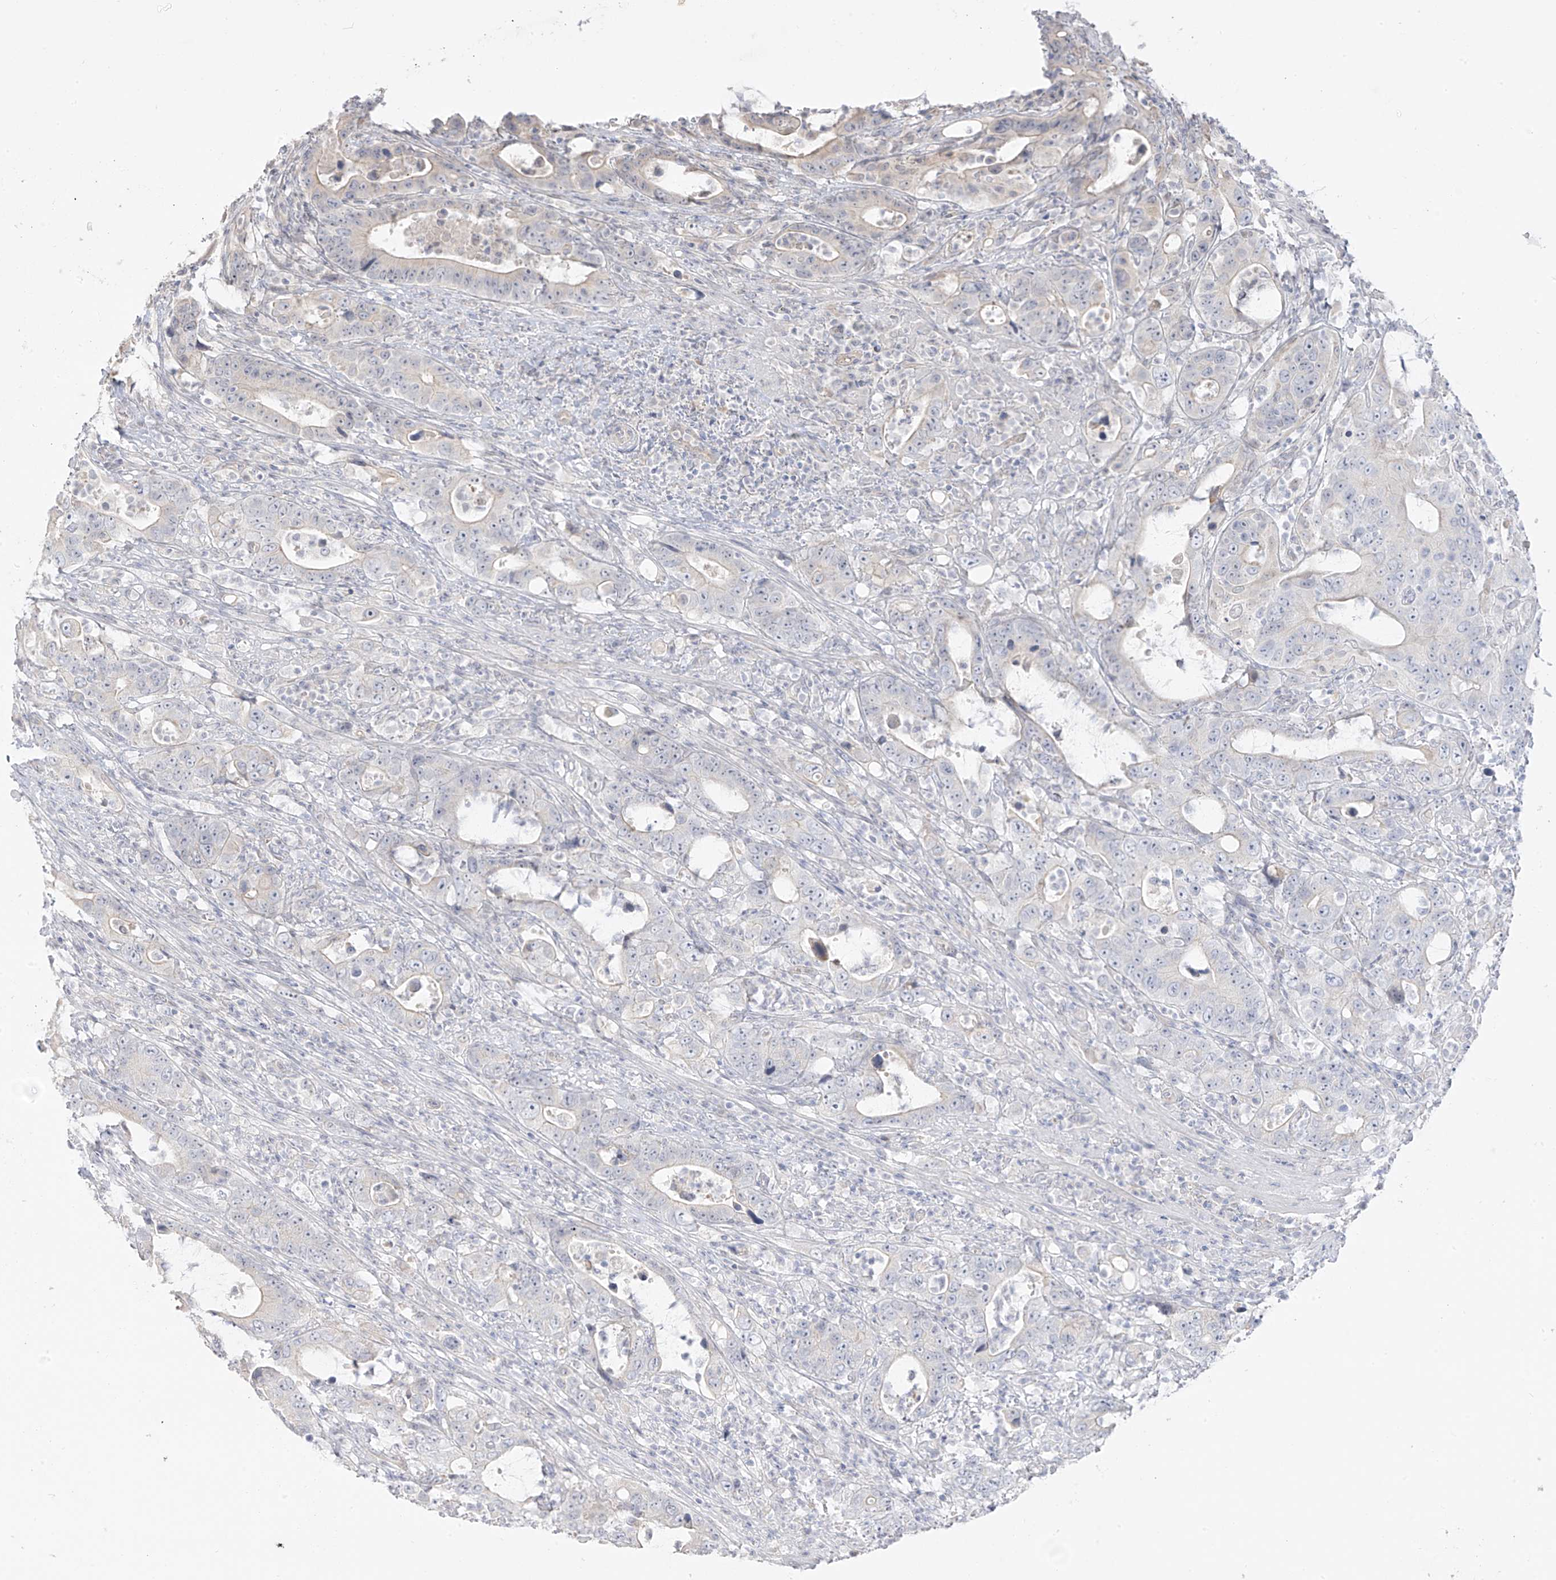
{"staining": {"intensity": "negative", "quantity": "none", "location": "none"}, "tissue": "colorectal cancer", "cell_type": "Tumor cells", "image_type": "cancer", "snomed": [{"axis": "morphology", "description": "Adenocarcinoma, NOS"}, {"axis": "topography", "description": "Colon"}], "caption": "DAB immunohistochemical staining of colorectal cancer (adenocarcinoma) displays no significant staining in tumor cells.", "gene": "DCDC2", "patient": {"sex": "female", "age": 75}}